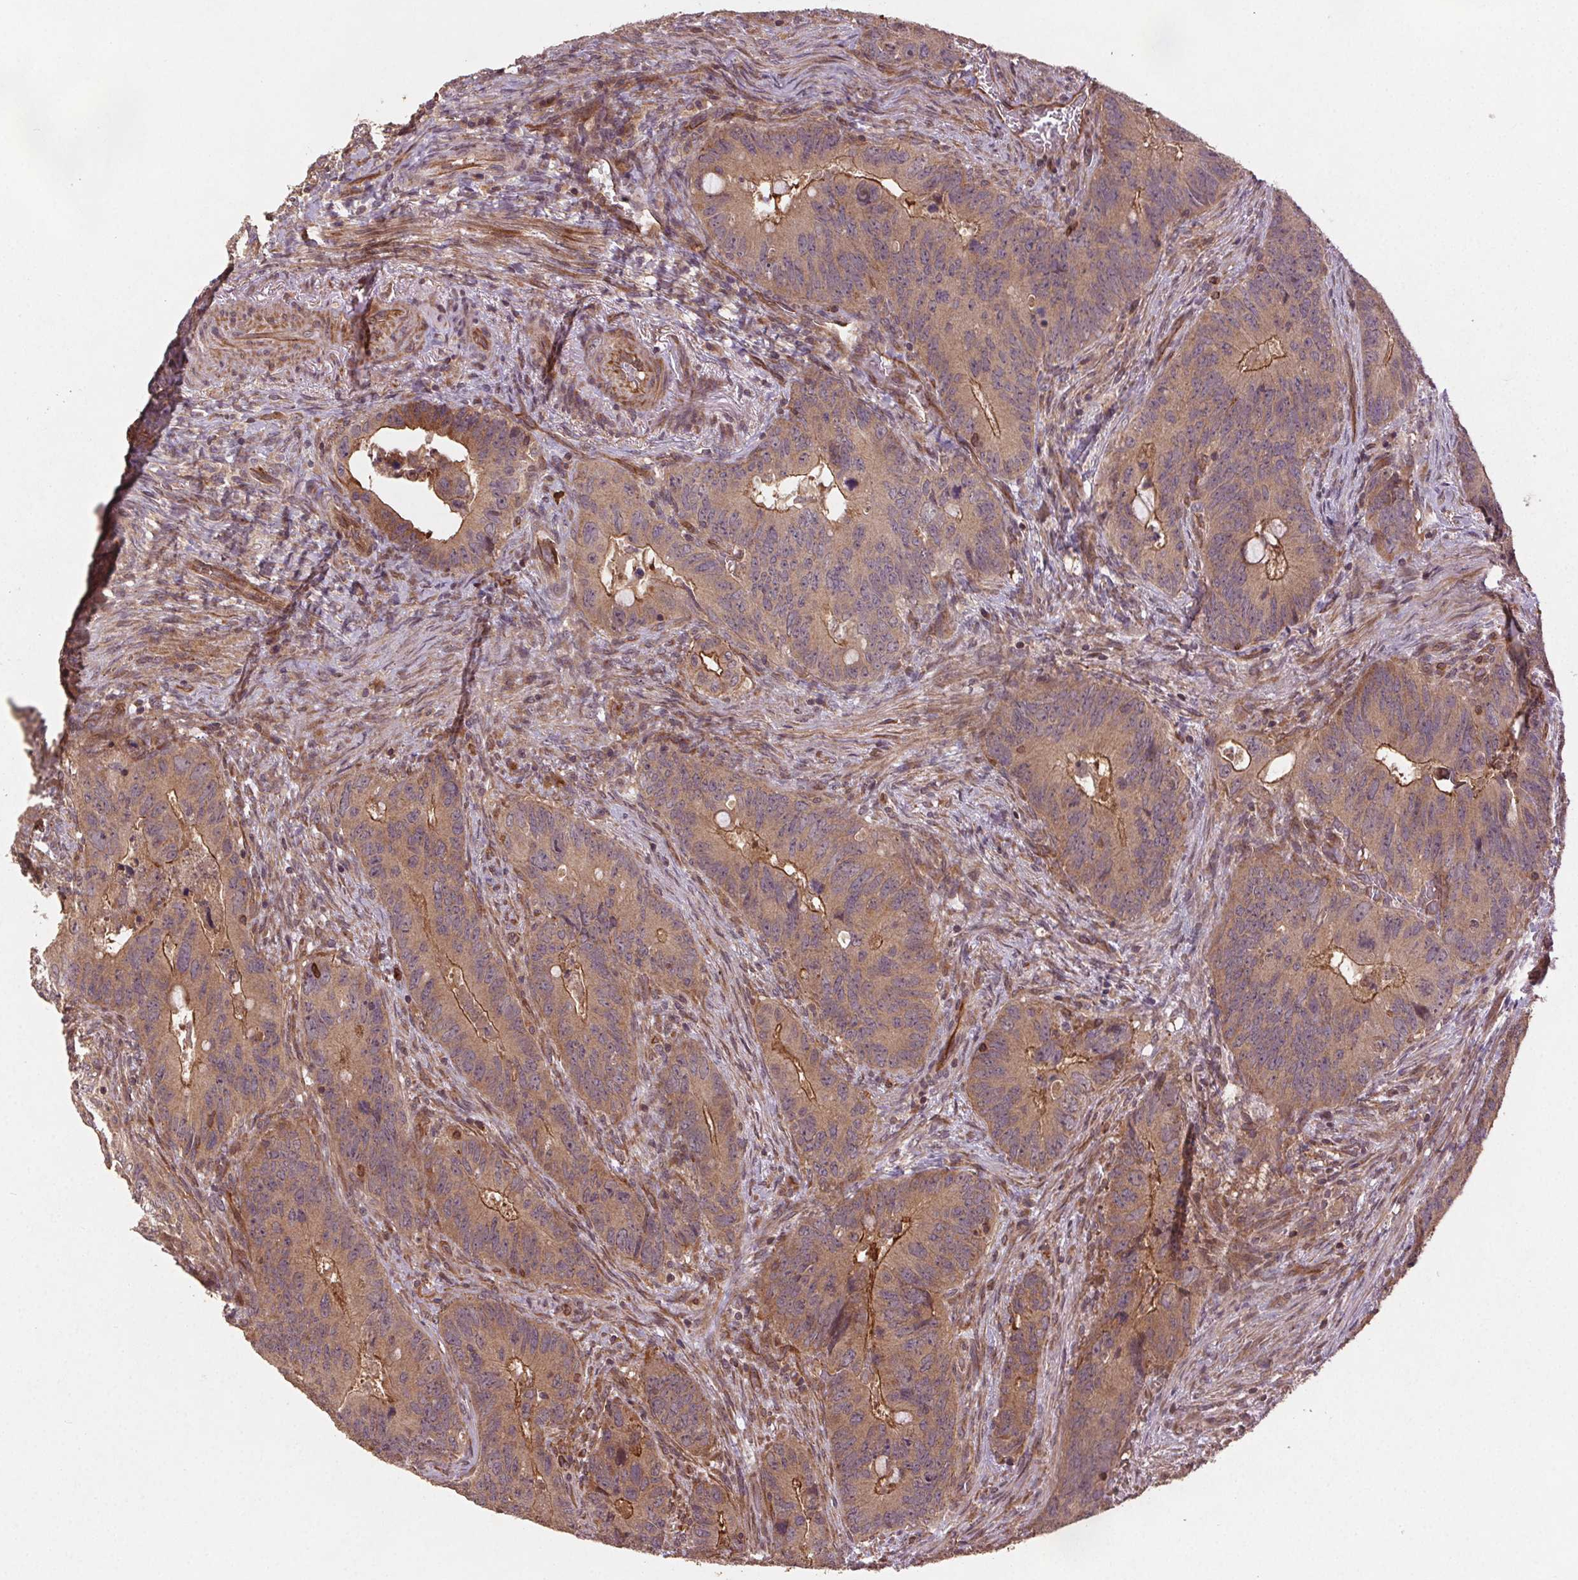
{"staining": {"intensity": "moderate", "quantity": ">75%", "location": "cytoplasmic/membranous"}, "tissue": "colorectal cancer", "cell_type": "Tumor cells", "image_type": "cancer", "snomed": [{"axis": "morphology", "description": "Adenocarcinoma, NOS"}, {"axis": "topography", "description": "Rectum"}], "caption": "Immunohistochemistry (IHC) (DAB) staining of human adenocarcinoma (colorectal) exhibits moderate cytoplasmic/membranous protein positivity in about >75% of tumor cells.", "gene": "SEC14L2", "patient": {"sex": "male", "age": 78}}